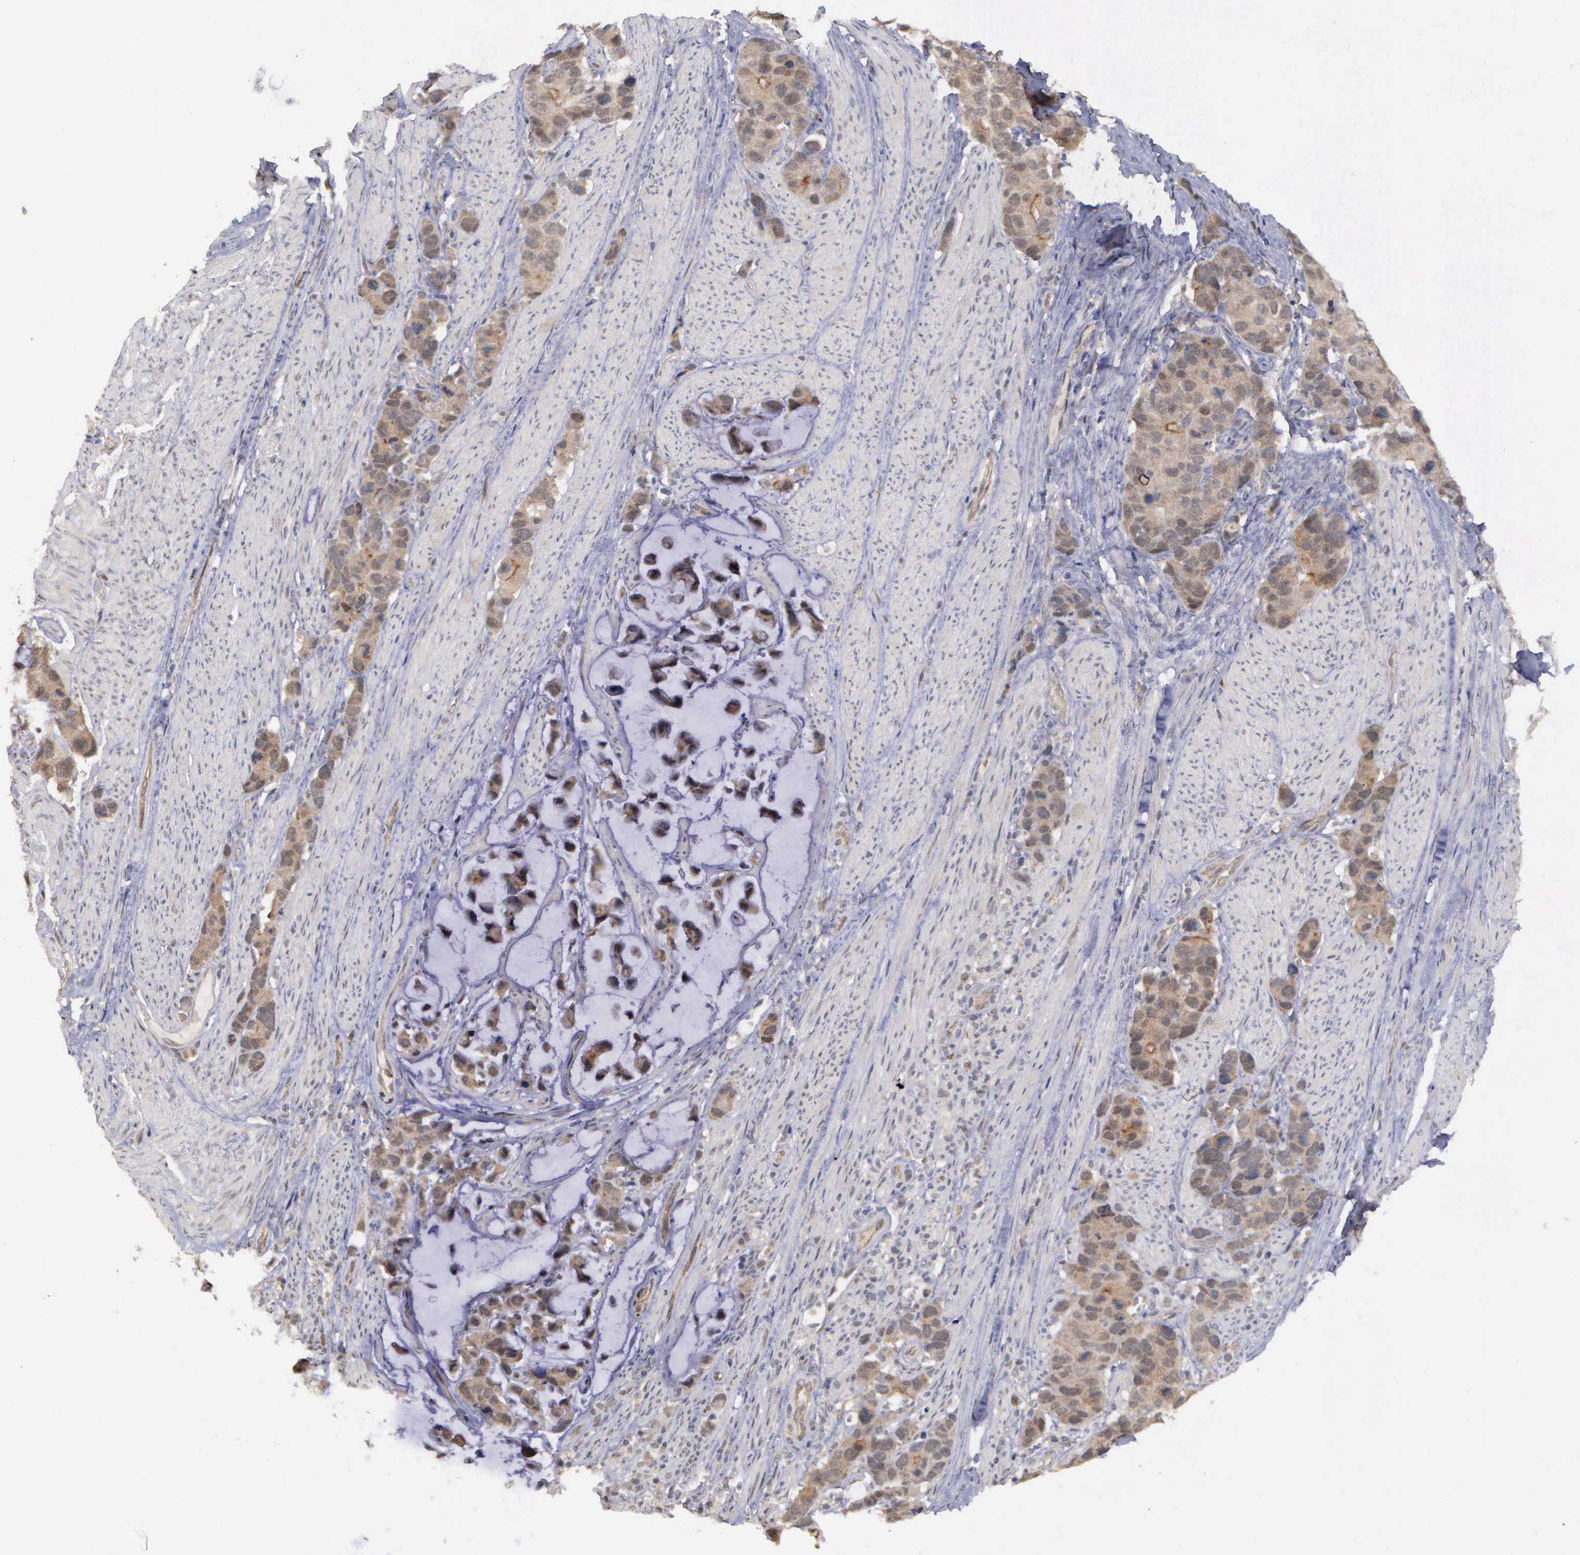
{"staining": {"intensity": "weak", "quantity": "25%-75%", "location": "cytoplasmic/membranous"}, "tissue": "stomach cancer", "cell_type": "Tumor cells", "image_type": "cancer", "snomed": [{"axis": "morphology", "description": "Adenocarcinoma, NOS"}, {"axis": "topography", "description": "Stomach, upper"}], "caption": "IHC histopathology image of neoplastic tissue: adenocarcinoma (stomach) stained using immunohistochemistry reveals low levels of weak protein expression localized specifically in the cytoplasmic/membranous of tumor cells, appearing as a cytoplasmic/membranous brown color.", "gene": "MAP3K9", "patient": {"sex": "male", "age": 71}}